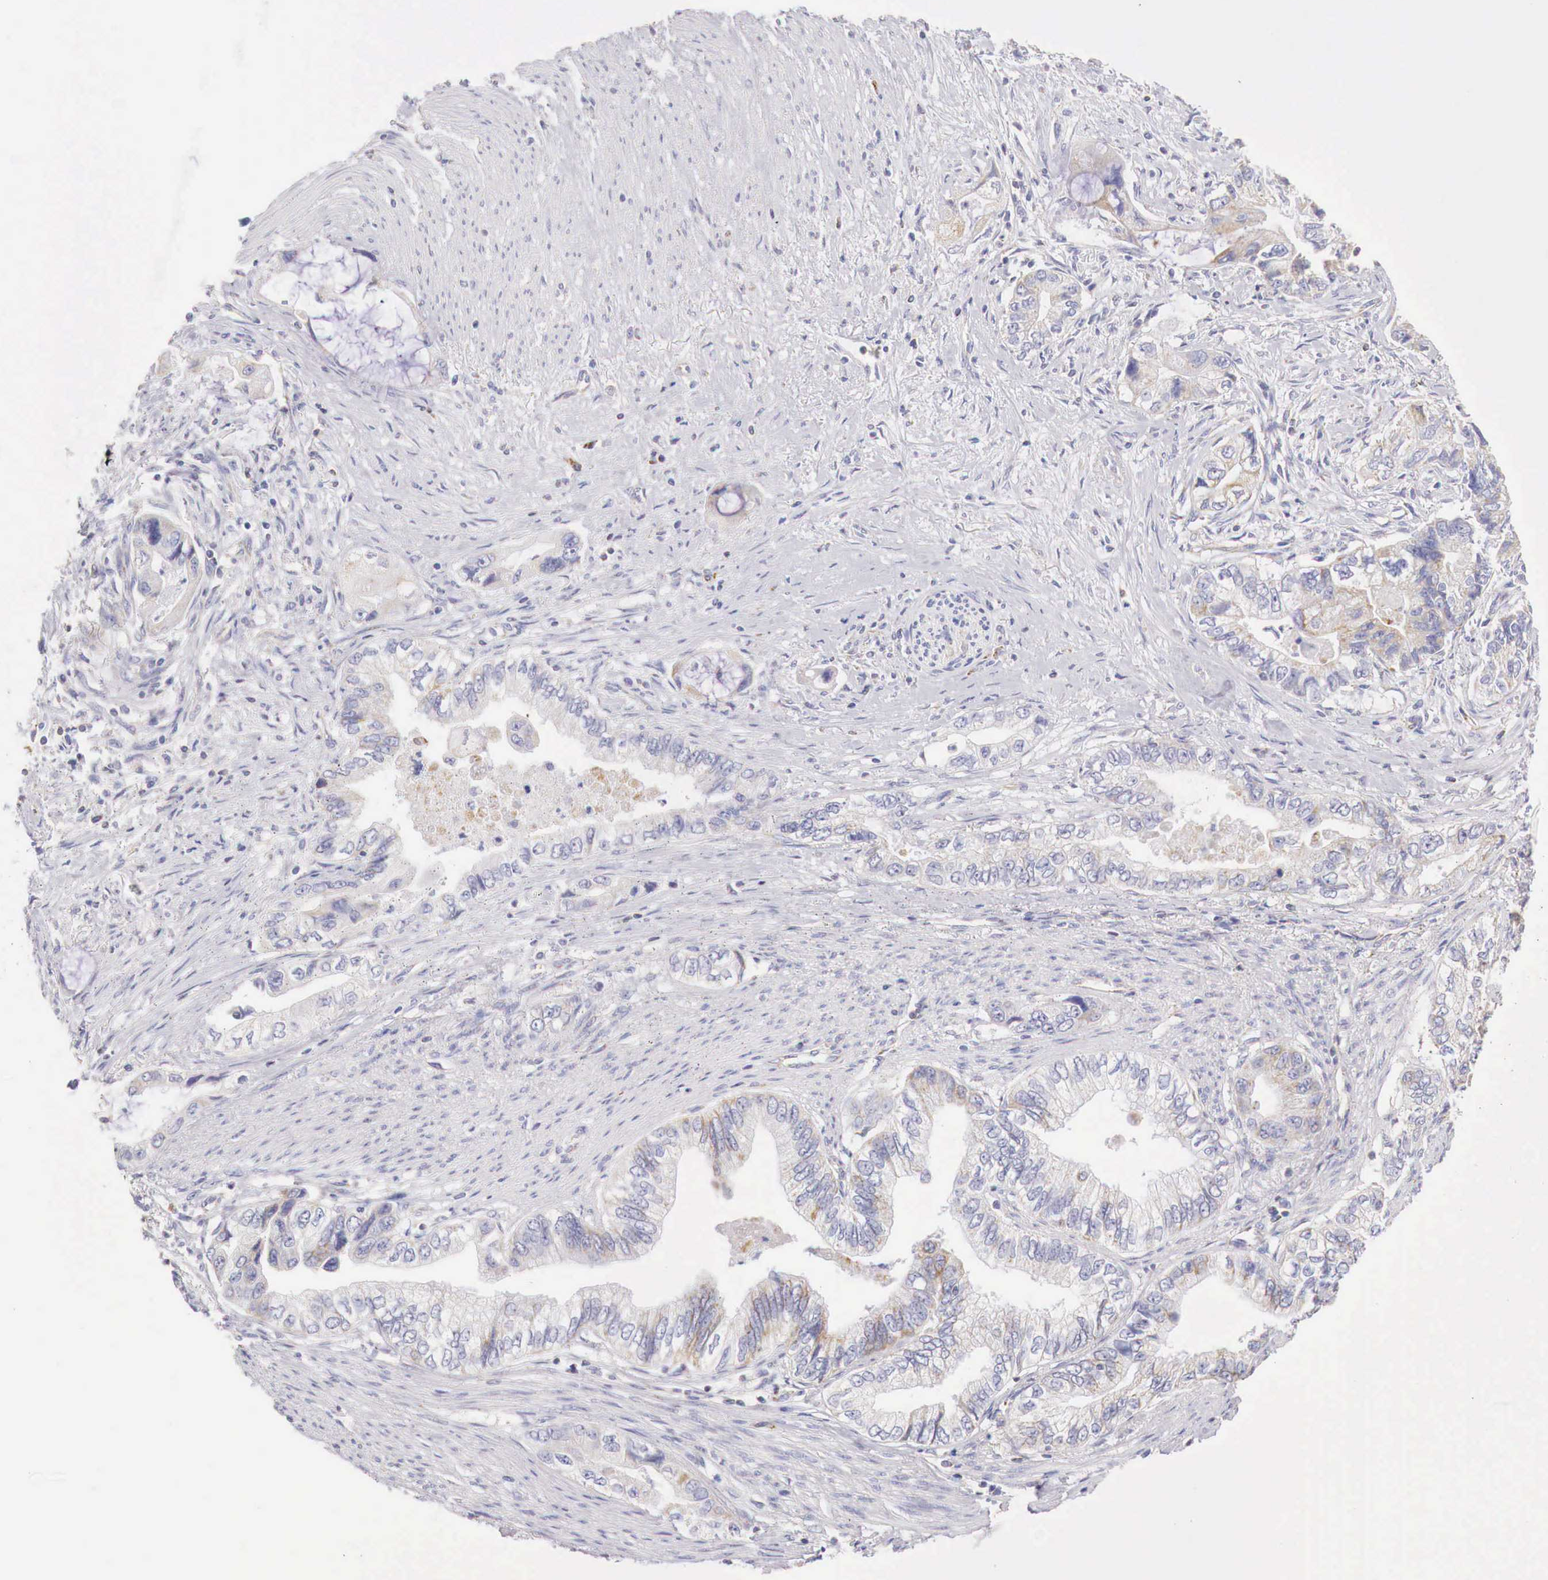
{"staining": {"intensity": "moderate", "quantity": "<25%", "location": "cytoplasmic/membranous"}, "tissue": "pancreatic cancer", "cell_type": "Tumor cells", "image_type": "cancer", "snomed": [{"axis": "morphology", "description": "Adenocarcinoma, NOS"}, {"axis": "topography", "description": "Pancreas"}, {"axis": "topography", "description": "Stomach, upper"}], "caption": "Human pancreatic cancer stained with a brown dye demonstrates moderate cytoplasmic/membranous positive positivity in about <25% of tumor cells.", "gene": "IDH3G", "patient": {"sex": "male", "age": 77}}